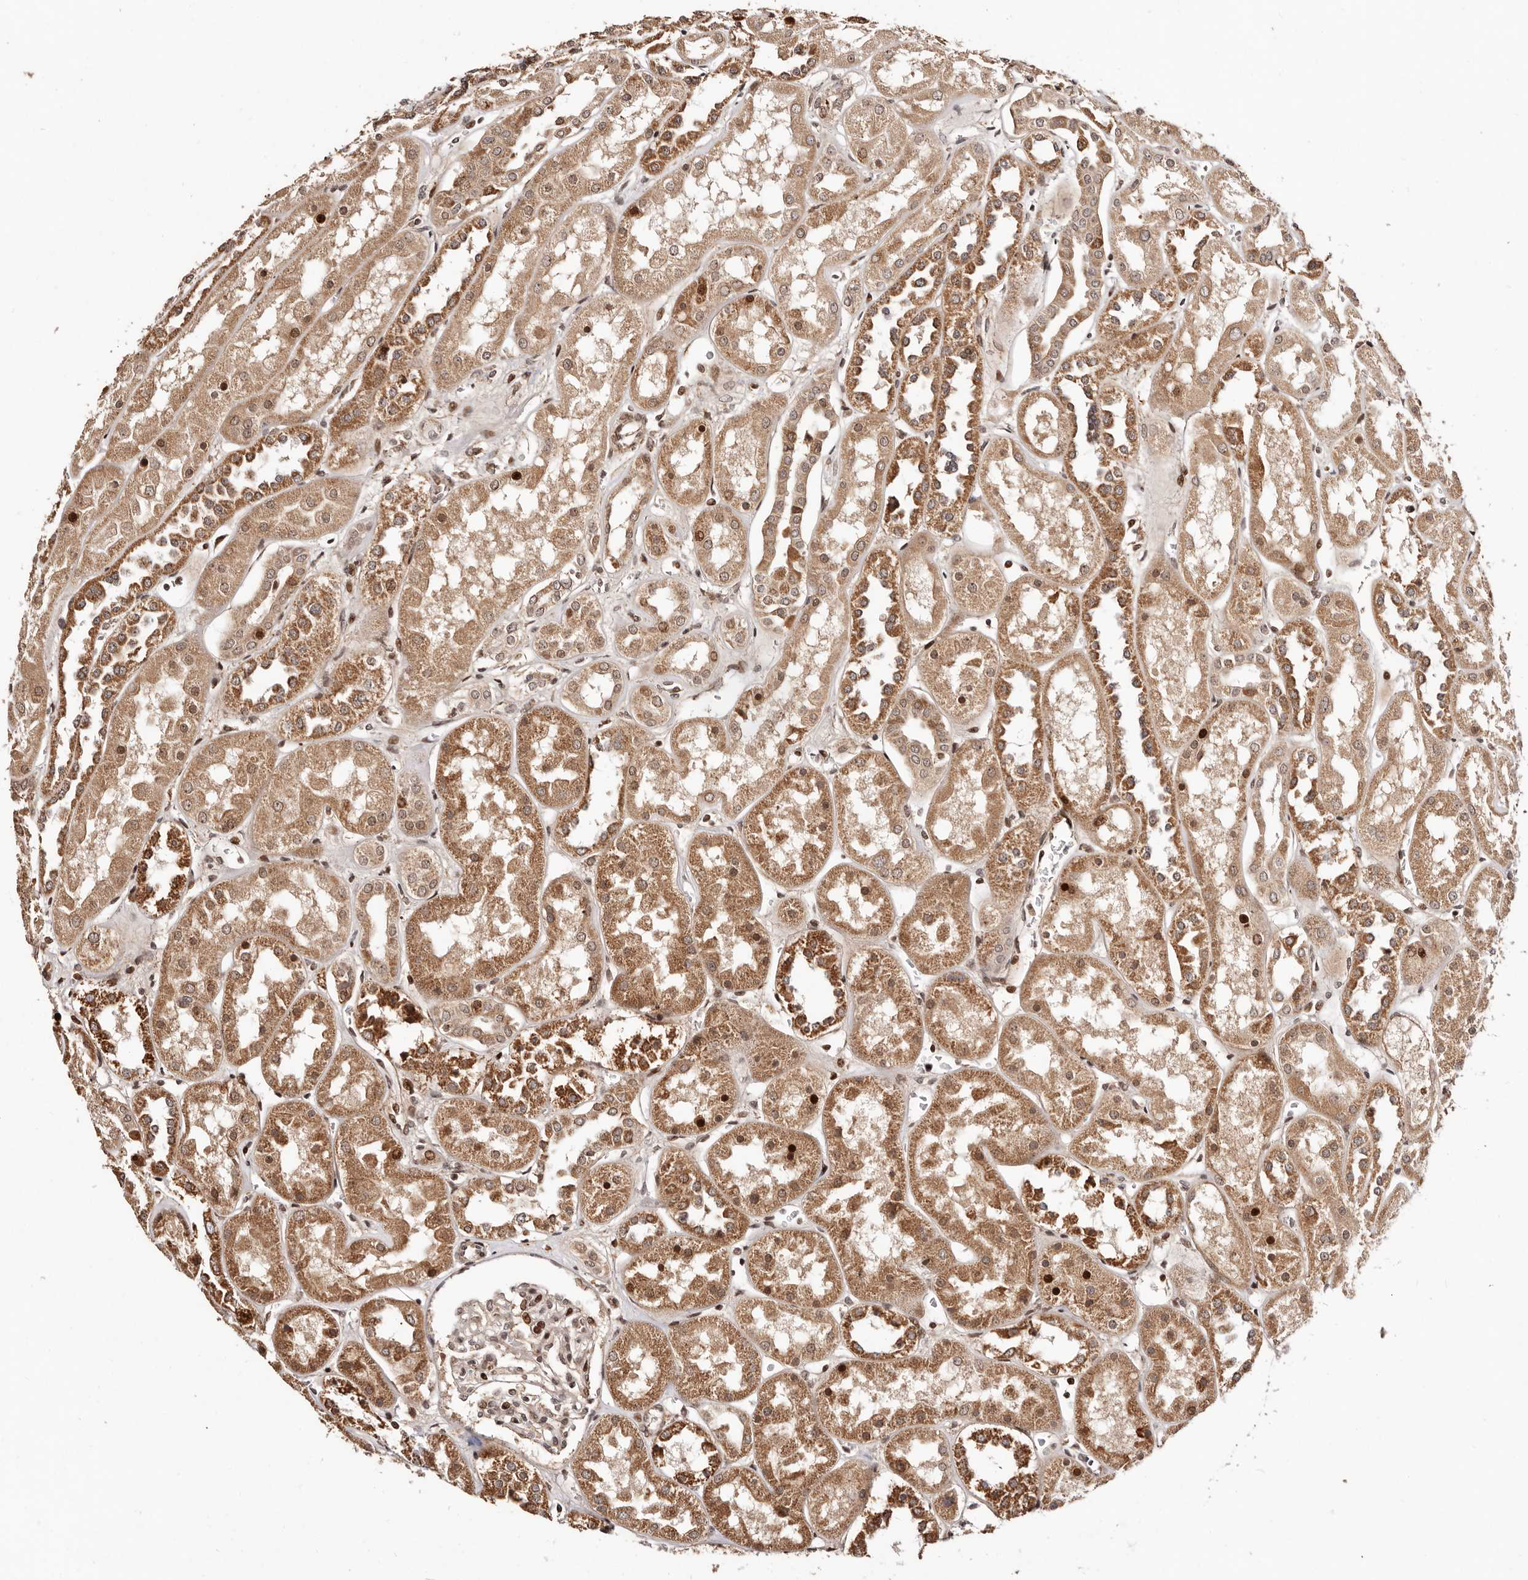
{"staining": {"intensity": "moderate", "quantity": ">75%", "location": "cytoplasmic/membranous,nuclear"}, "tissue": "kidney", "cell_type": "Cells in glomeruli", "image_type": "normal", "snomed": [{"axis": "morphology", "description": "Normal tissue, NOS"}, {"axis": "topography", "description": "Kidney"}], "caption": "Cells in glomeruli demonstrate medium levels of moderate cytoplasmic/membranous,nuclear positivity in about >75% of cells in unremarkable human kidney.", "gene": "HIVEP3", "patient": {"sex": "male", "age": 70}}